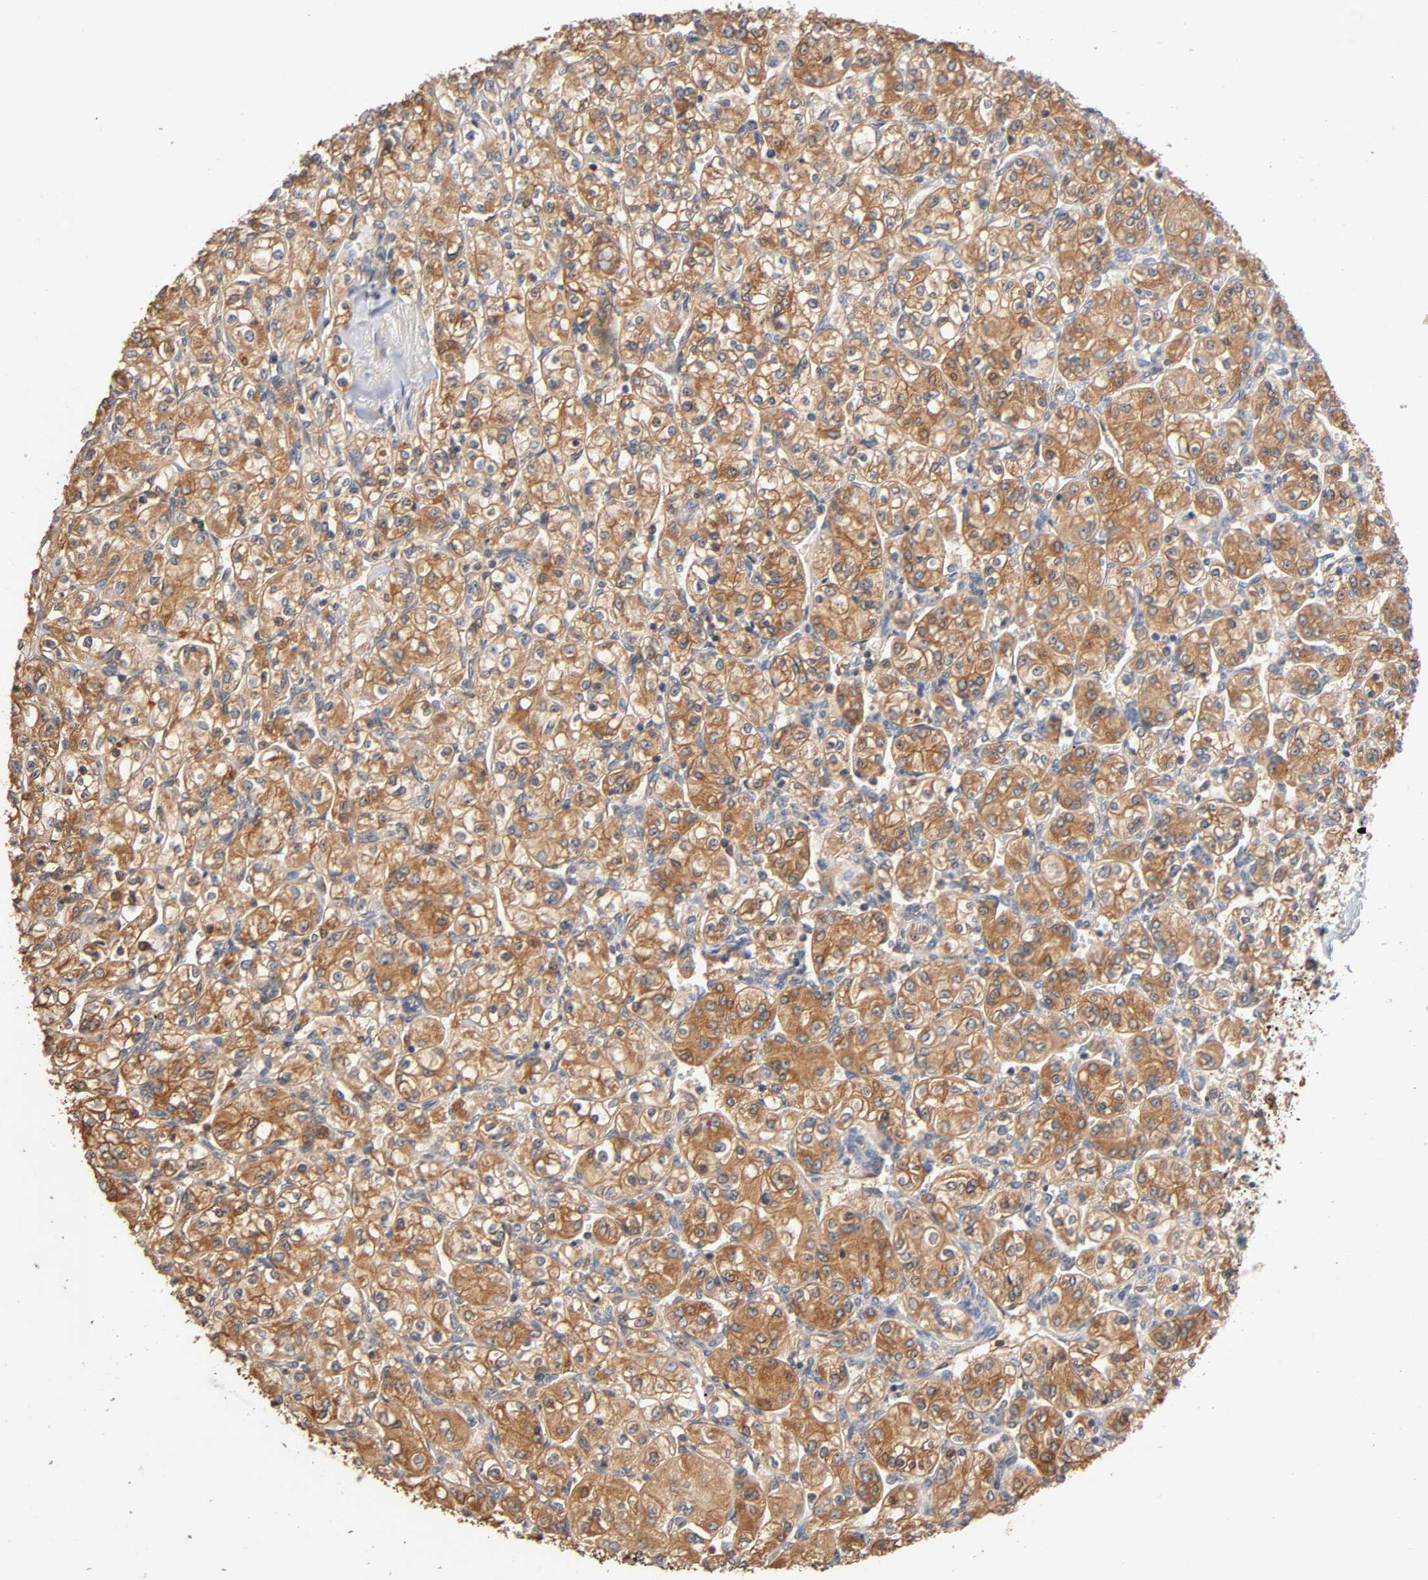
{"staining": {"intensity": "moderate", "quantity": ">75%", "location": "cytoplasmic/membranous"}, "tissue": "renal cancer", "cell_type": "Tumor cells", "image_type": "cancer", "snomed": [{"axis": "morphology", "description": "Adenocarcinoma, NOS"}, {"axis": "topography", "description": "Kidney"}], "caption": "Renal cancer stained with a protein marker demonstrates moderate staining in tumor cells.", "gene": "ALDOA", "patient": {"sex": "male", "age": 77}}